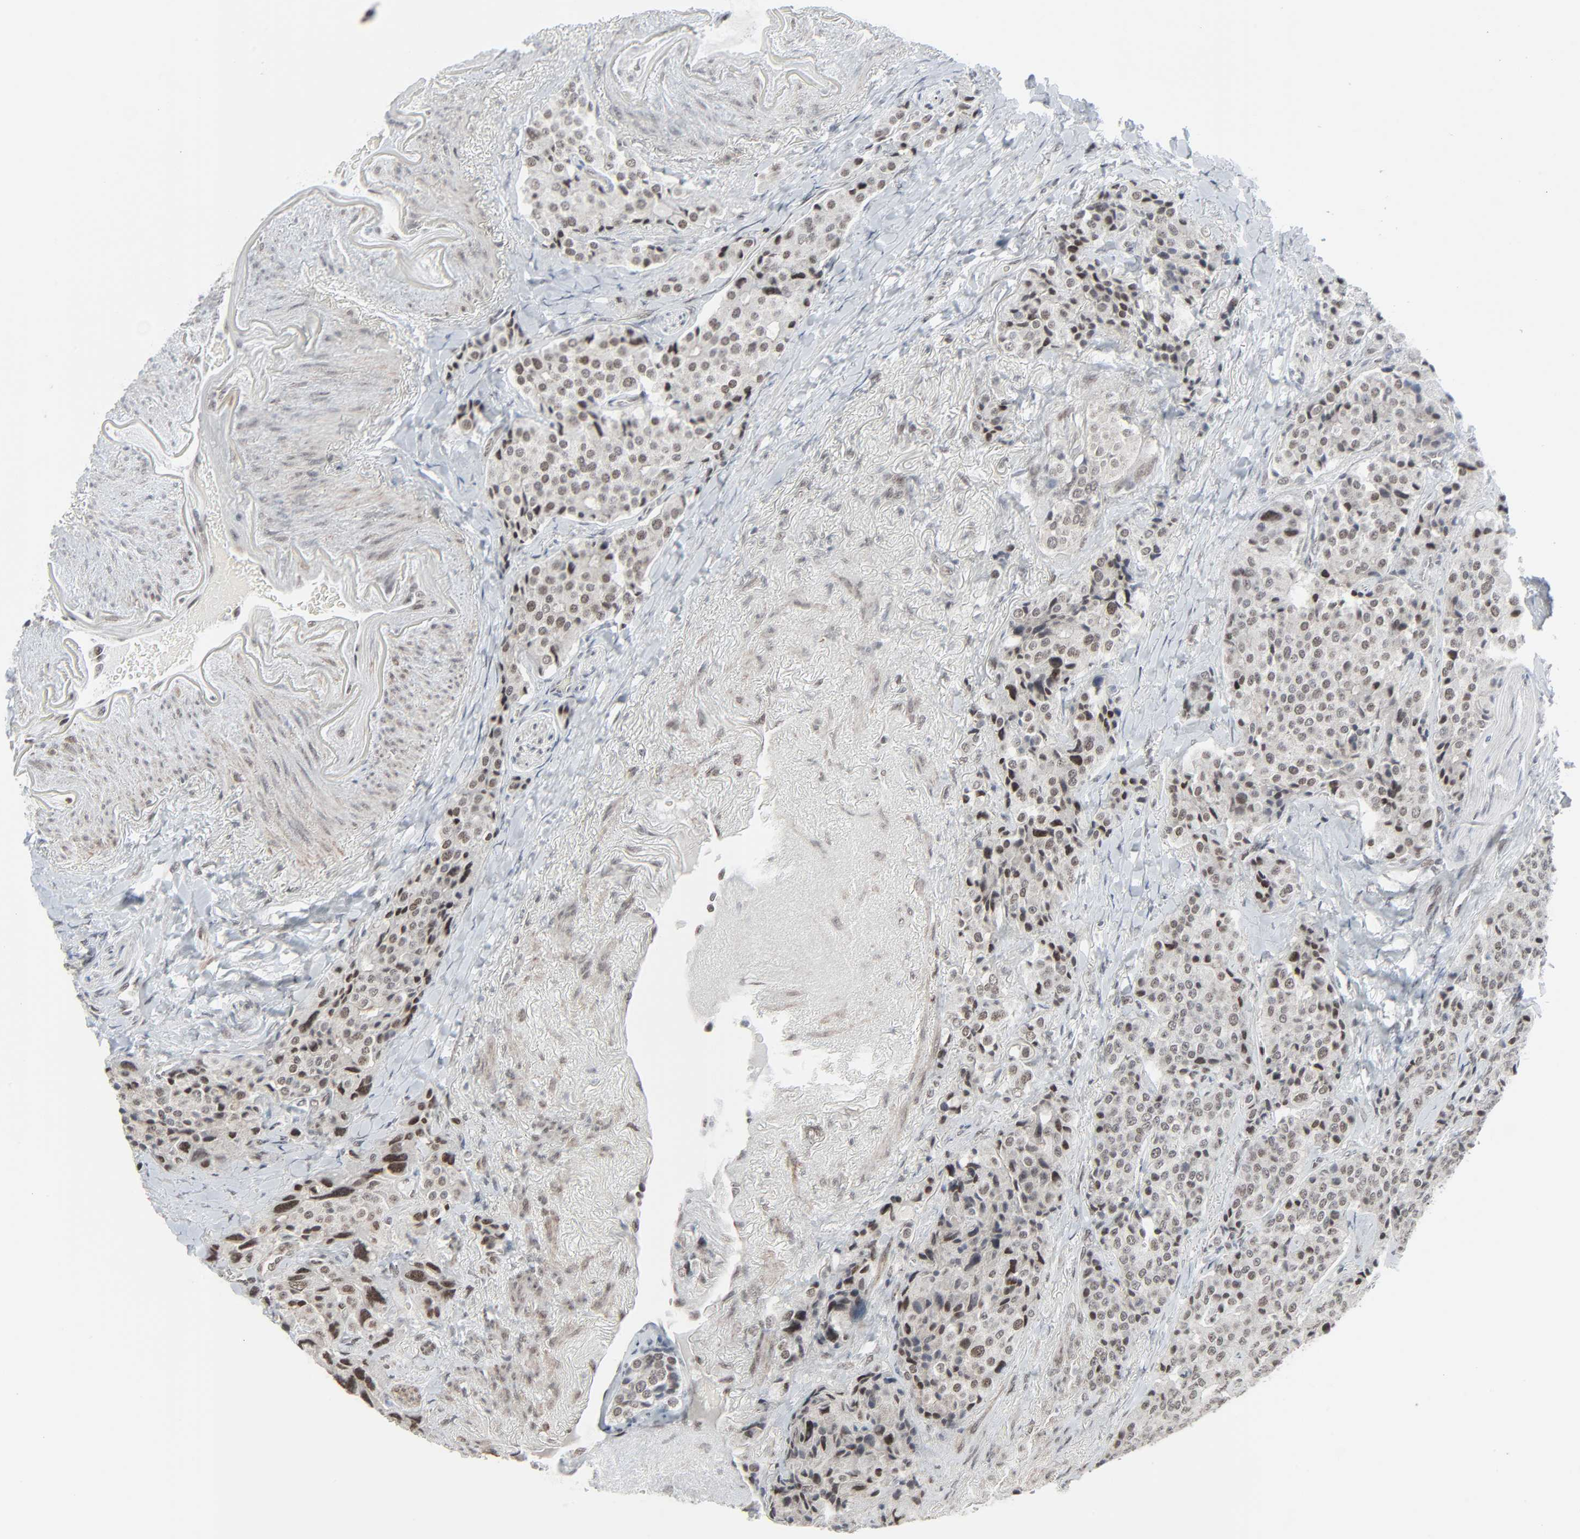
{"staining": {"intensity": "moderate", "quantity": "25%-75%", "location": "nuclear"}, "tissue": "carcinoid", "cell_type": "Tumor cells", "image_type": "cancer", "snomed": [{"axis": "morphology", "description": "Carcinoid, malignant, NOS"}, {"axis": "topography", "description": "Colon"}], "caption": "The image displays immunohistochemical staining of malignant carcinoid. There is moderate nuclear staining is present in approximately 25%-75% of tumor cells.", "gene": "FBXO28", "patient": {"sex": "female", "age": 61}}